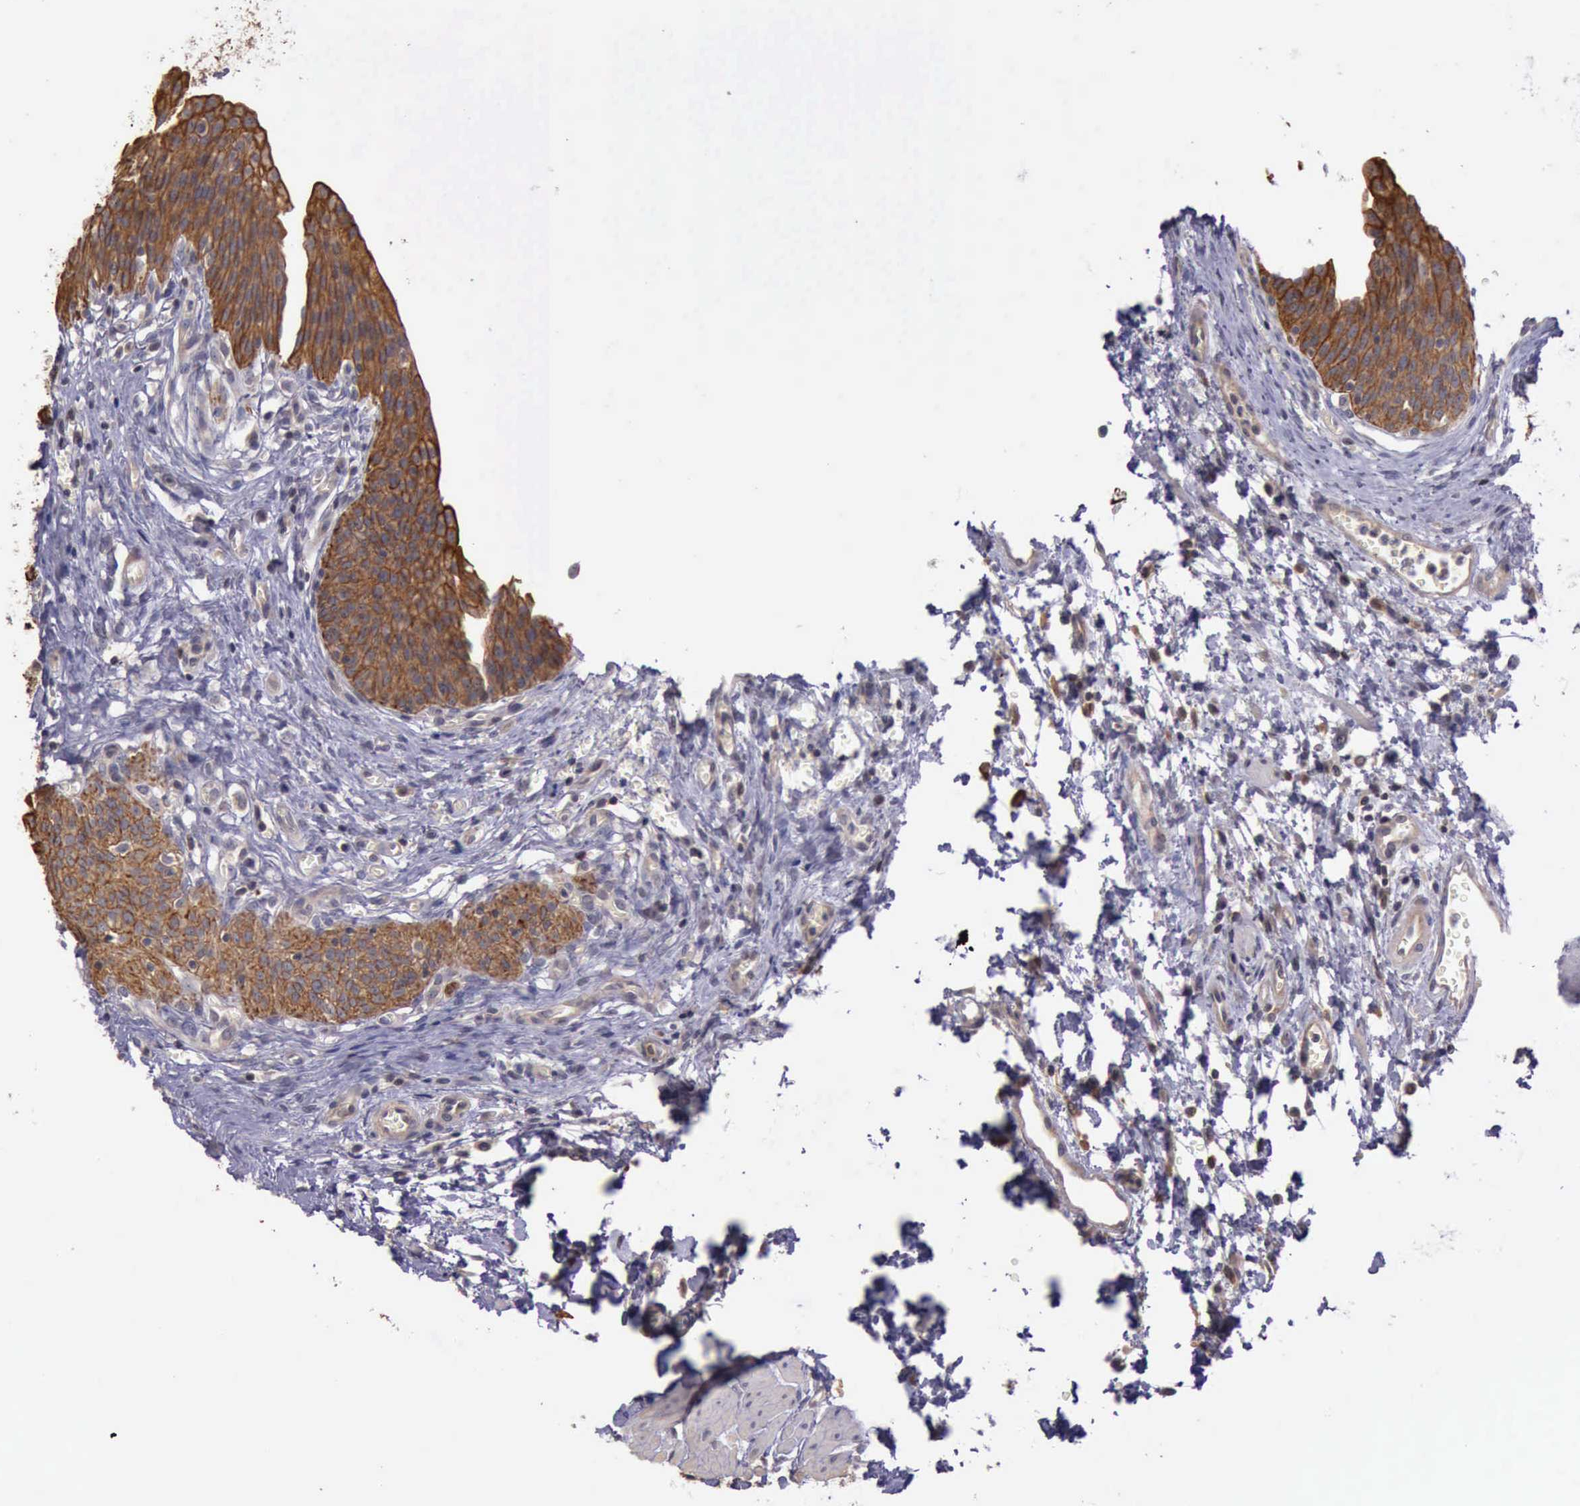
{"staining": {"intensity": "moderate", "quantity": ">75%", "location": "cytoplasmic/membranous"}, "tissue": "urinary bladder", "cell_type": "Urothelial cells", "image_type": "normal", "snomed": [{"axis": "morphology", "description": "Normal tissue, NOS"}, {"axis": "topography", "description": "Smooth muscle"}, {"axis": "topography", "description": "Urinary bladder"}], "caption": "Immunohistochemical staining of benign urinary bladder exhibits moderate cytoplasmic/membranous protein expression in about >75% of urothelial cells. Nuclei are stained in blue.", "gene": "RAB39B", "patient": {"sex": "male", "age": 35}}